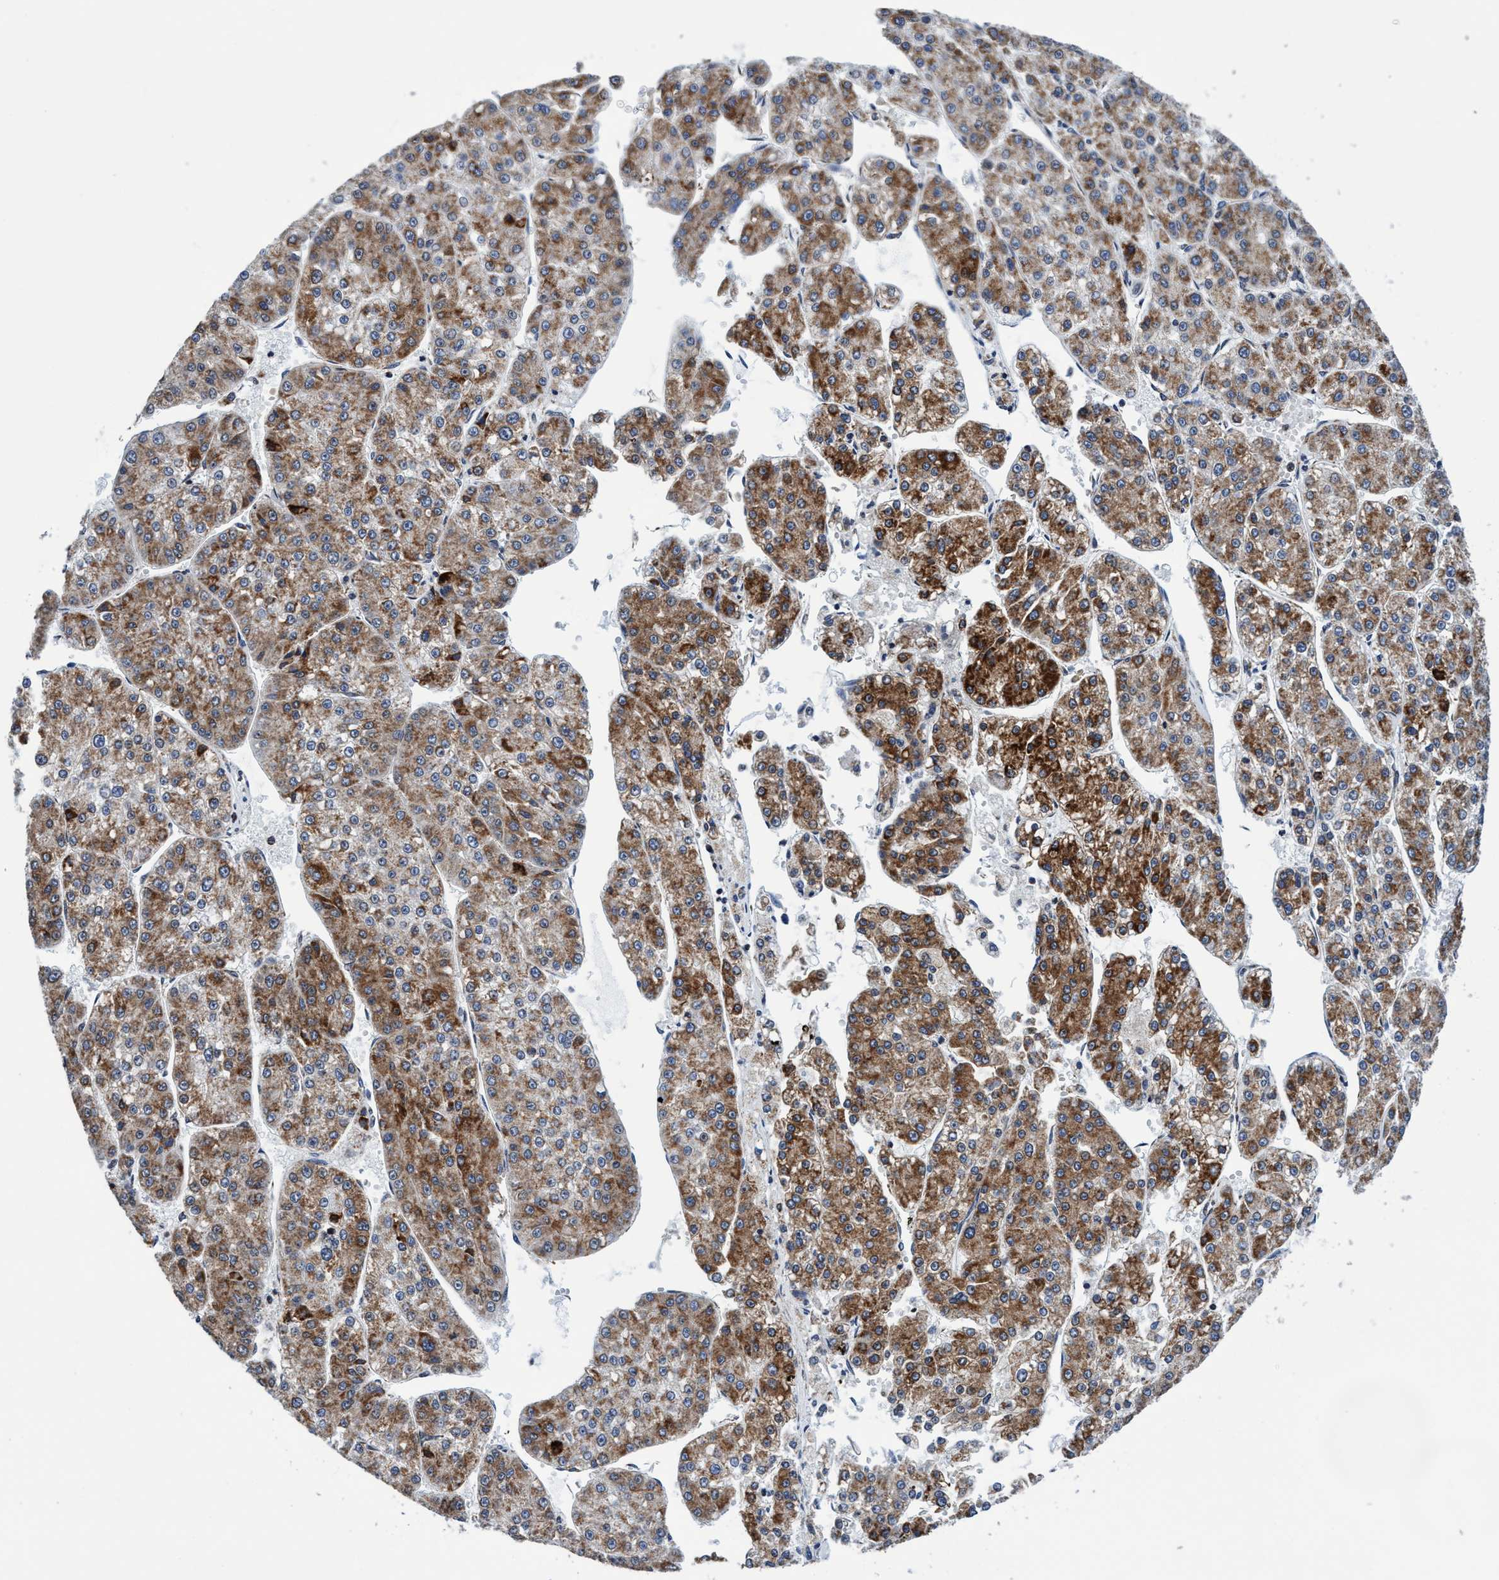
{"staining": {"intensity": "moderate", "quantity": ">75%", "location": "cytoplasmic/membranous"}, "tissue": "liver cancer", "cell_type": "Tumor cells", "image_type": "cancer", "snomed": [{"axis": "morphology", "description": "Carcinoma, Hepatocellular, NOS"}, {"axis": "topography", "description": "Liver"}], "caption": "Immunohistochemical staining of liver cancer (hepatocellular carcinoma) shows medium levels of moderate cytoplasmic/membranous protein expression in about >75% of tumor cells. (DAB IHC, brown staining for protein, blue staining for nuclei).", "gene": "AGAP2", "patient": {"sex": "female", "age": 73}}